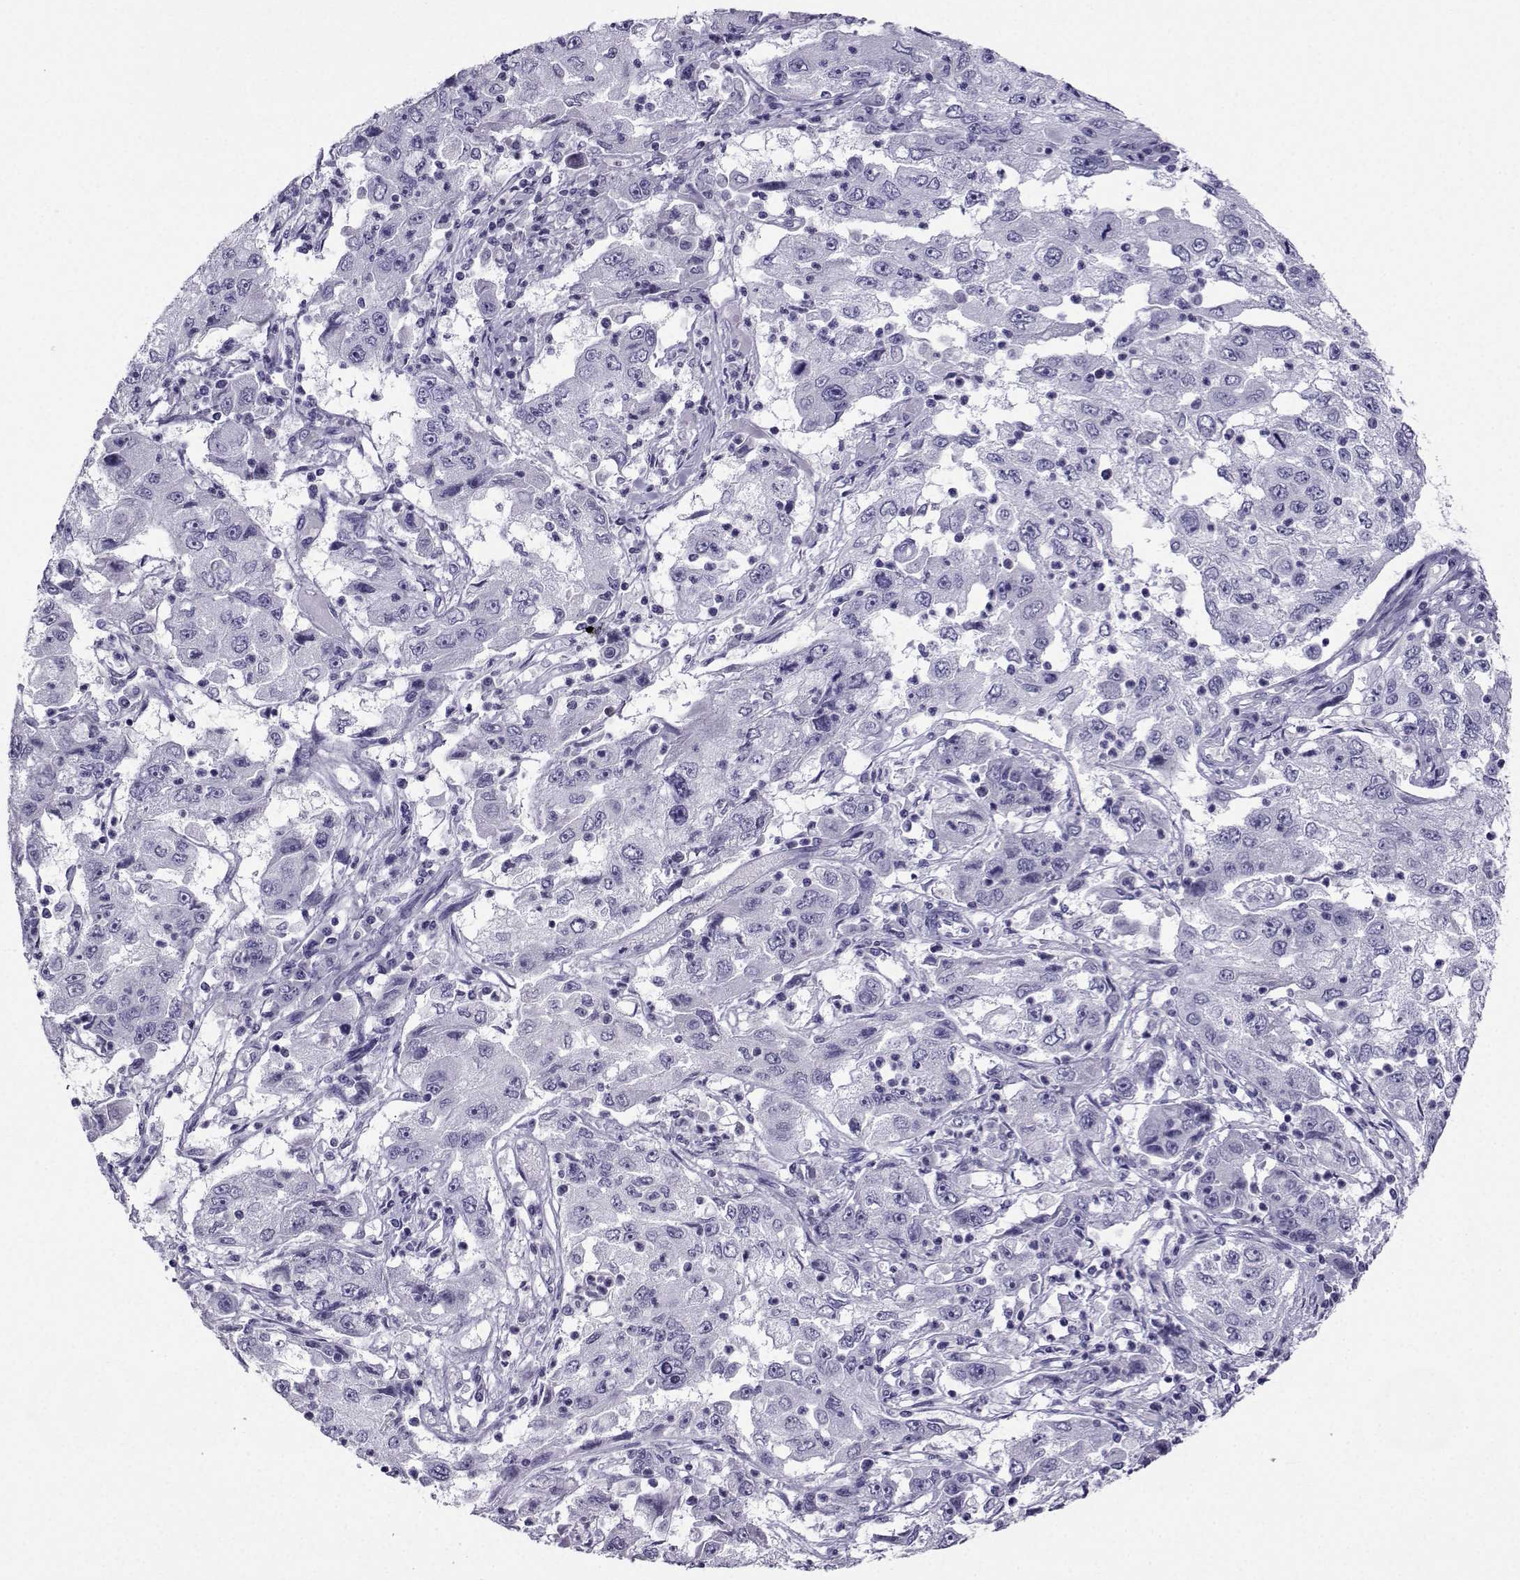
{"staining": {"intensity": "negative", "quantity": "none", "location": "none"}, "tissue": "cervical cancer", "cell_type": "Tumor cells", "image_type": "cancer", "snomed": [{"axis": "morphology", "description": "Squamous cell carcinoma, NOS"}, {"axis": "topography", "description": "Cervix"}], "caption": "High magnification brightfield microscopy of cervical cancer (squamous cell carcinoma) stained with DAB (brown) and counterstained with hematoxylin (blue): tumor cells show no significant expression.", "gene": "CRYBB1", "patient": {"sex": "female", "age": 36}}